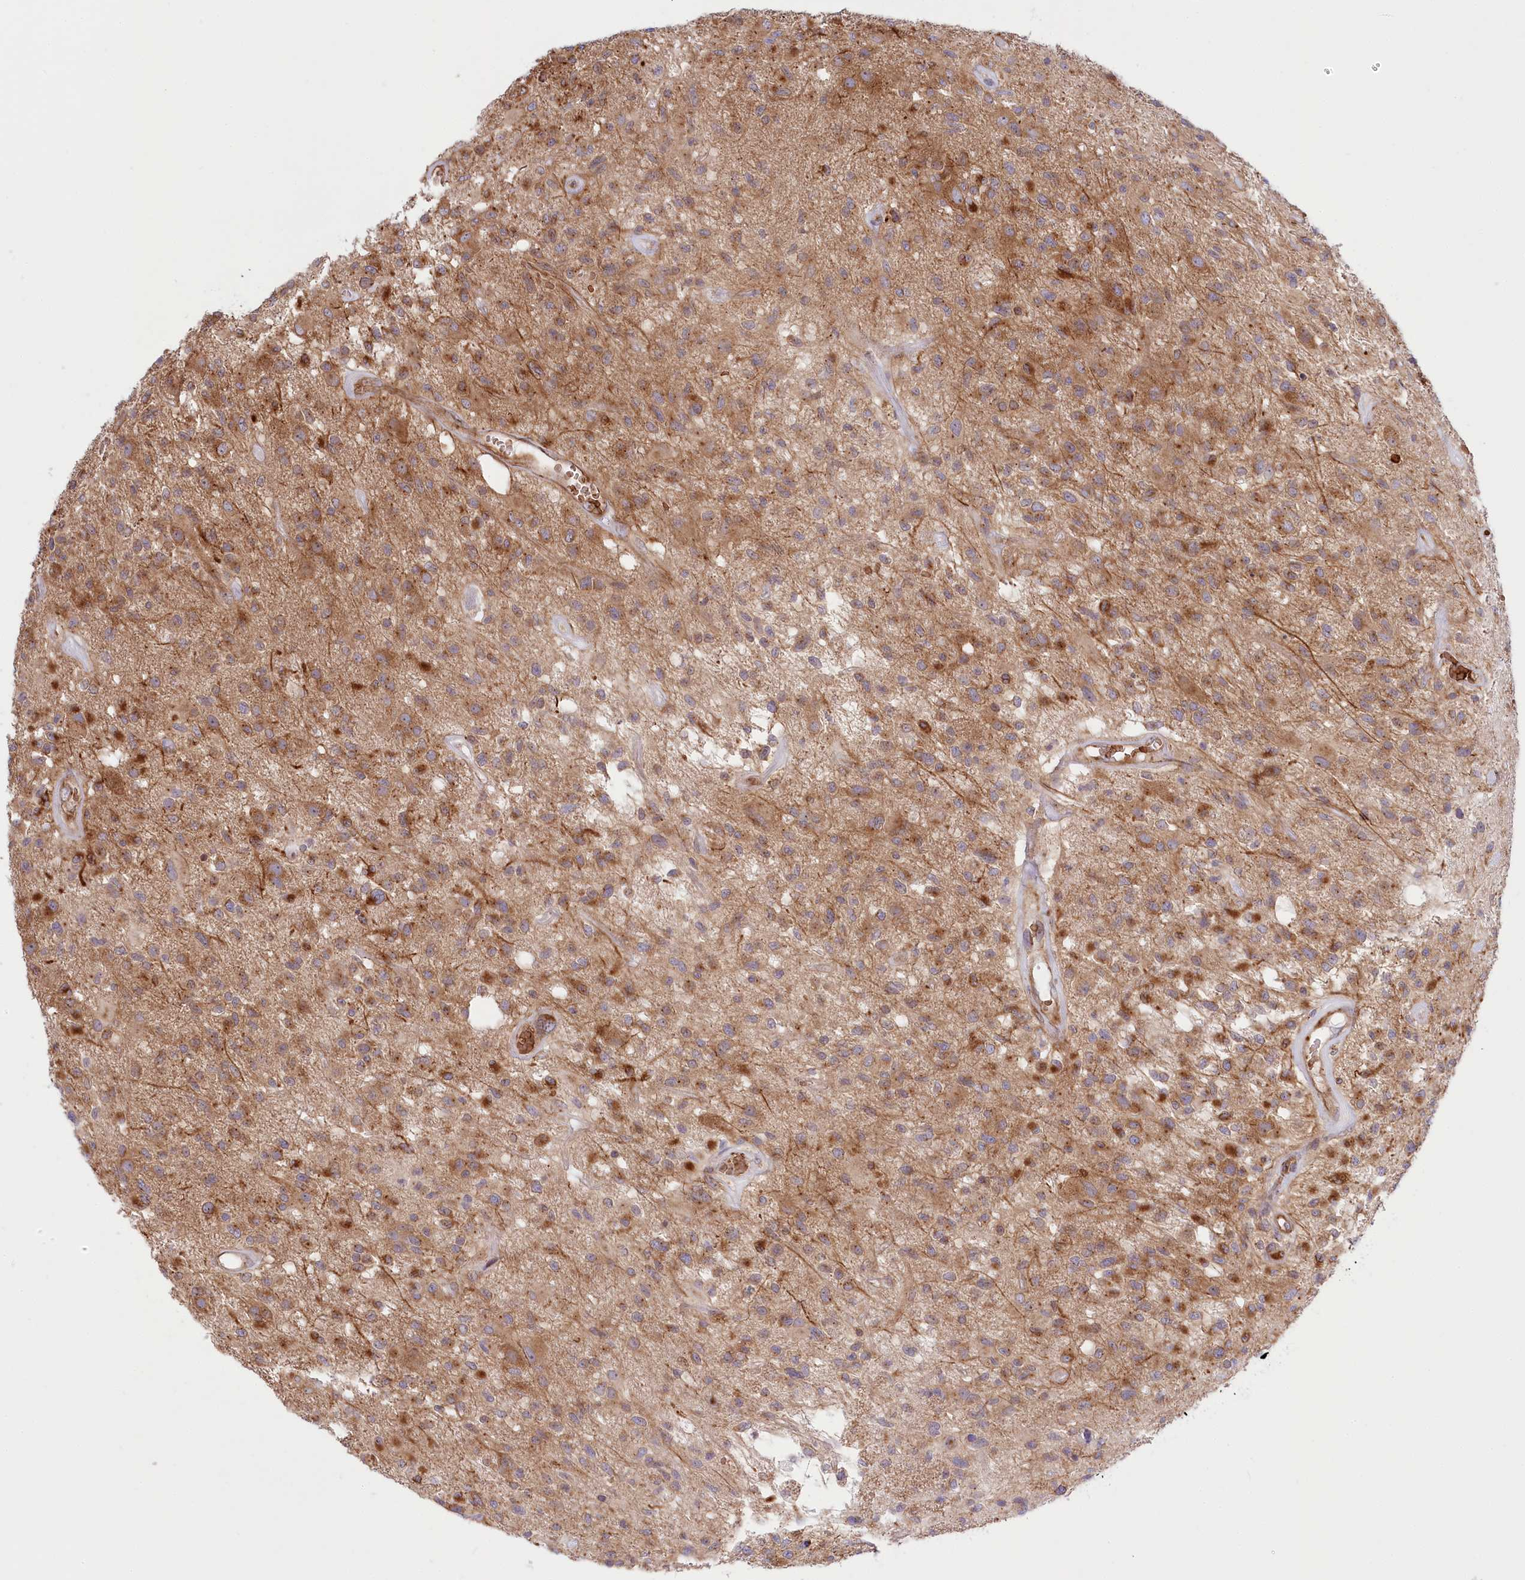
{"staining": {"intensity": "moderate", "quantity": ">75%", "location": "cytoplasmic/membranous"}, "tissue": "glioma", "cell_type": "Tumor cells", "image_type": "cancer", "snomed": [{"axis": "morphology", "description": "Glioma, malignant, High grade"}, {"axis": "morphology", "description": "Glioblastoma, NOS"}, {"axis": "topography", "description": "Brain"}], "caption": "Immunohistochemical staining of malignant high-grade glioma demonstrates medium levels of moderate cytoplasmic/membranous staining in about >75% of tumor cells.", "gene": "COMMD3", "patient": {"sex": "male", "age": 60}}